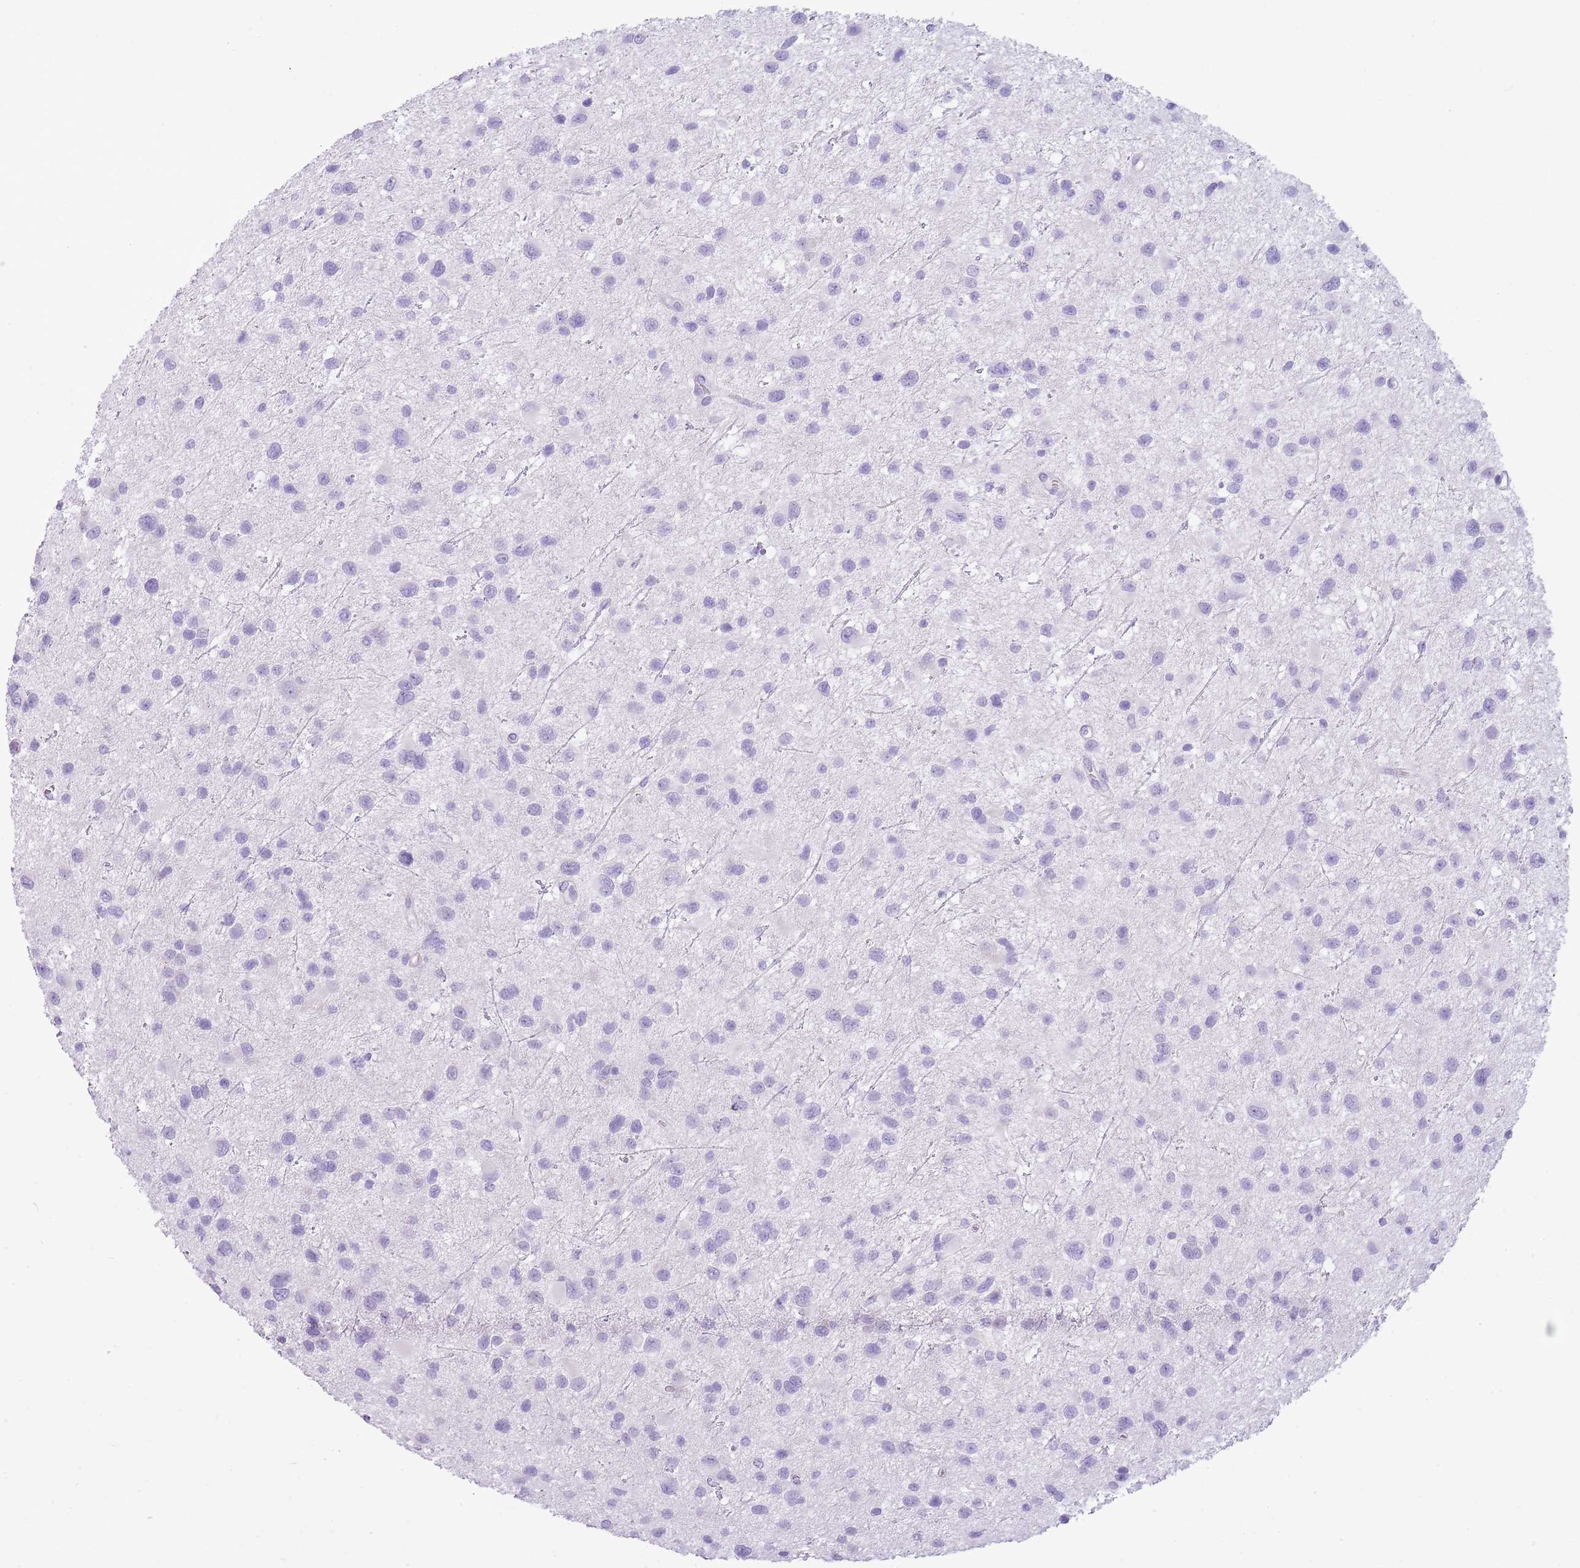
{"staining": {"intensity": "negative", "quantity": "none", "location": "none"}, "tissue": "glioma", "cell_type": "Tumor cells", "image_type": "cancer", "snomed": [{"axis": "morphology", "description": "Glioma, malignant, Low grade"}, {"axis": "topography", "description": "Brain"}], "caption": "This is an immunohistochemistry (IHC) photomicrograph of glioma. There is no staining in tumor cells.", "gene": "CD177", "patient": {"sex": "female", "age": 32}}